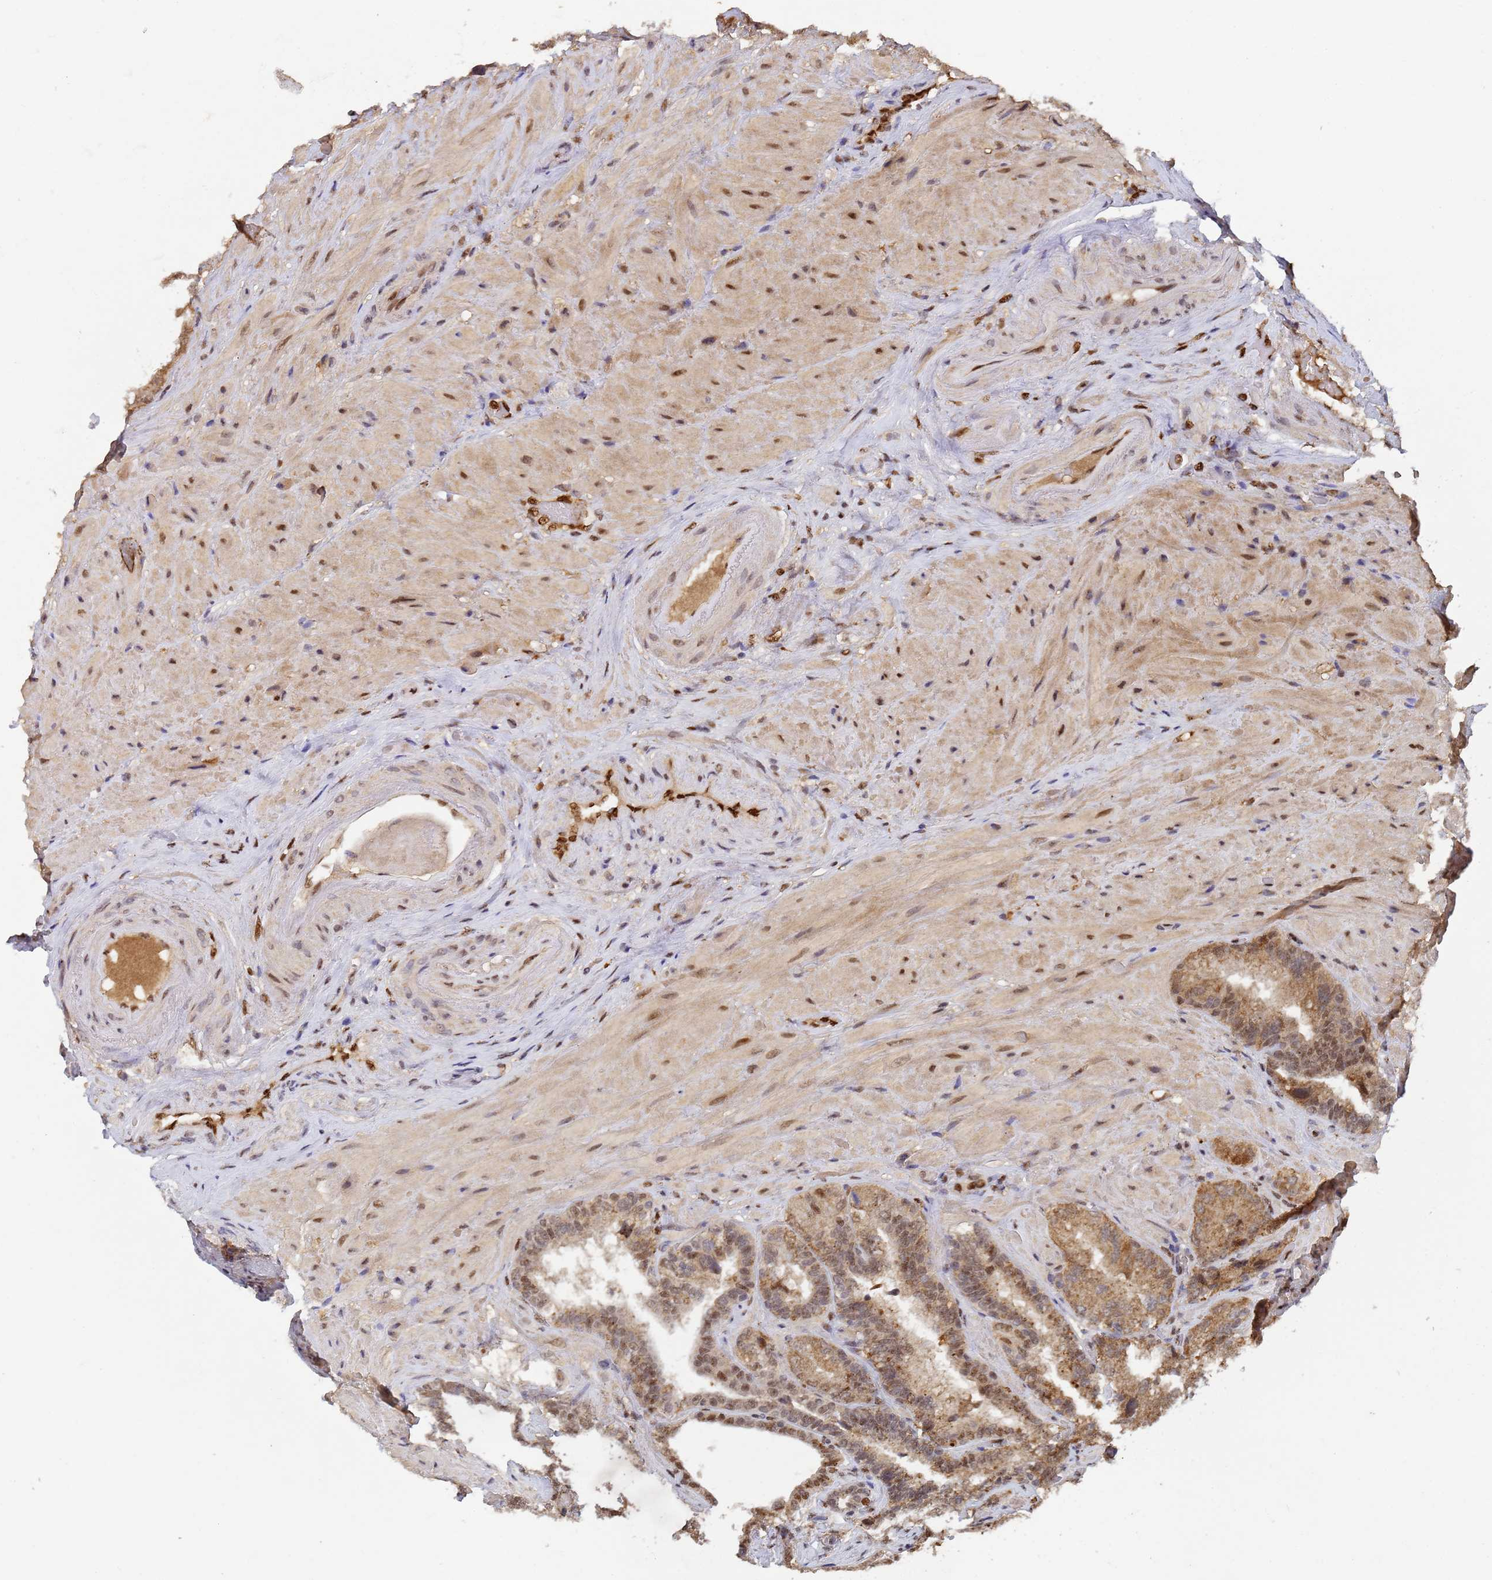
{"staining": {"intensity": "moderate", "quantity": ">75%", "location": "cytoplasmic/membranous,nuclear"}, "tissue": "seminal vesicle", "cell_type": "Glandular cells", "image_type": "normal", "snomed": [{"axis": "morphology", "description": "Normal tissue, NOS"}, {"axis": "topography", "description": "Prostate and seminal vesicle, NOS"}, {"axis": "topography", "description": "Prostate"}, {"axis": "topography", "description": "Seminal veicle"}], "caption": "Immunohistochemical staining of normal seminal vesicle demonstrates >75% levels of moderate cytoplasmic/membranous,nuclear protein positivity in approximately >75% of glandular cells. Nuclei are stained in blue.", "gene": "SECISBP2", "patient": {"sex": "male", "age": 67}}